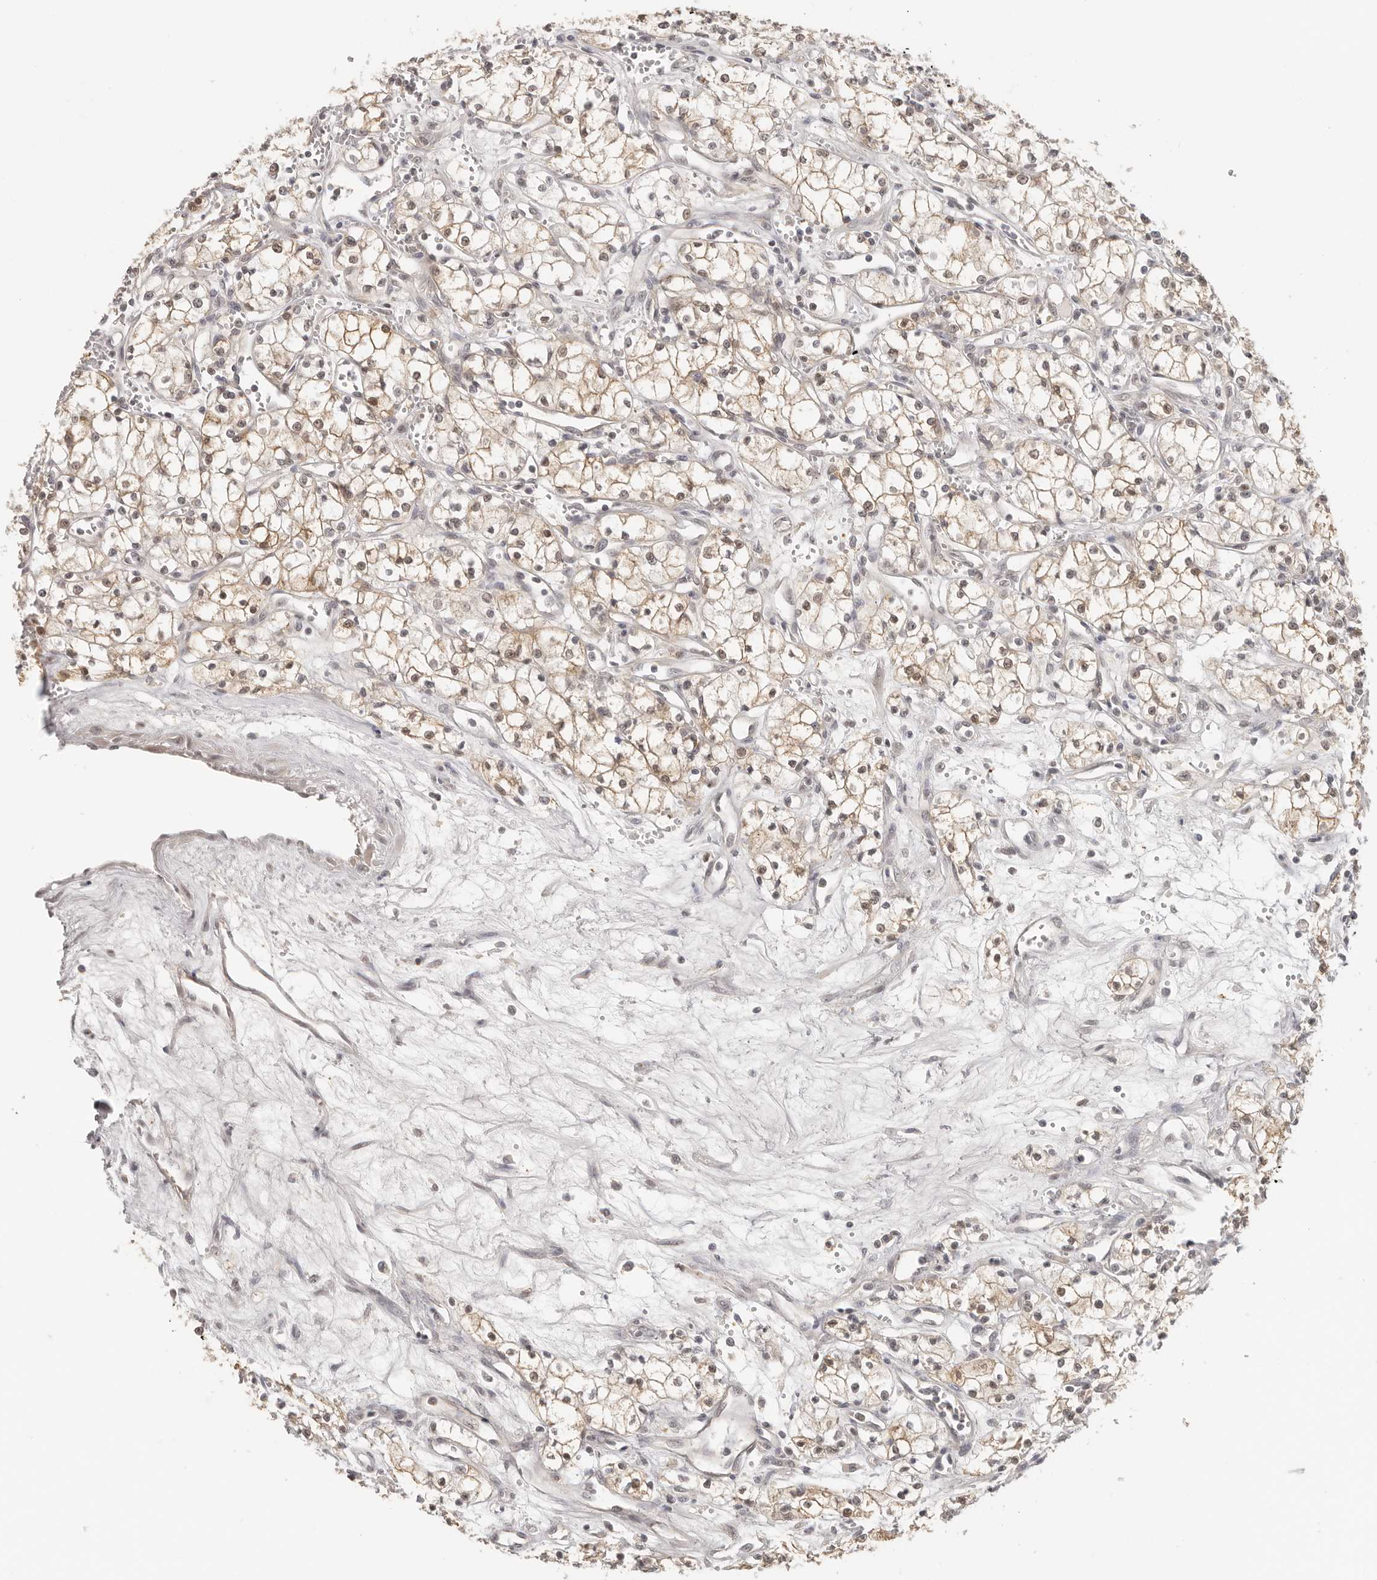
{"staining": {"intensity": "weak", "quantity": ">75%", "location": "cytoplasmic/membranous,nuclear"}, "tissue": "renal cancer", "cell_type": "Tumor cells", "image_type": "cancer", "snomed": [{"axis": "morphology", "description": "Adenocarcinoma, NOS"}, {"axis": "topography", "description": "Kidney"}], "caption": "A low amount of weak cytoplasmic/membranous and nuclear positivity is seen in about >75% of tumor cells in renal cancer tissue. (DAB (3,3'-diaminobenzidine) IHC with brightfield microscopy, high magnification).", "gene": "LARP7", "patient": {"sex": "male", "age": 59}}